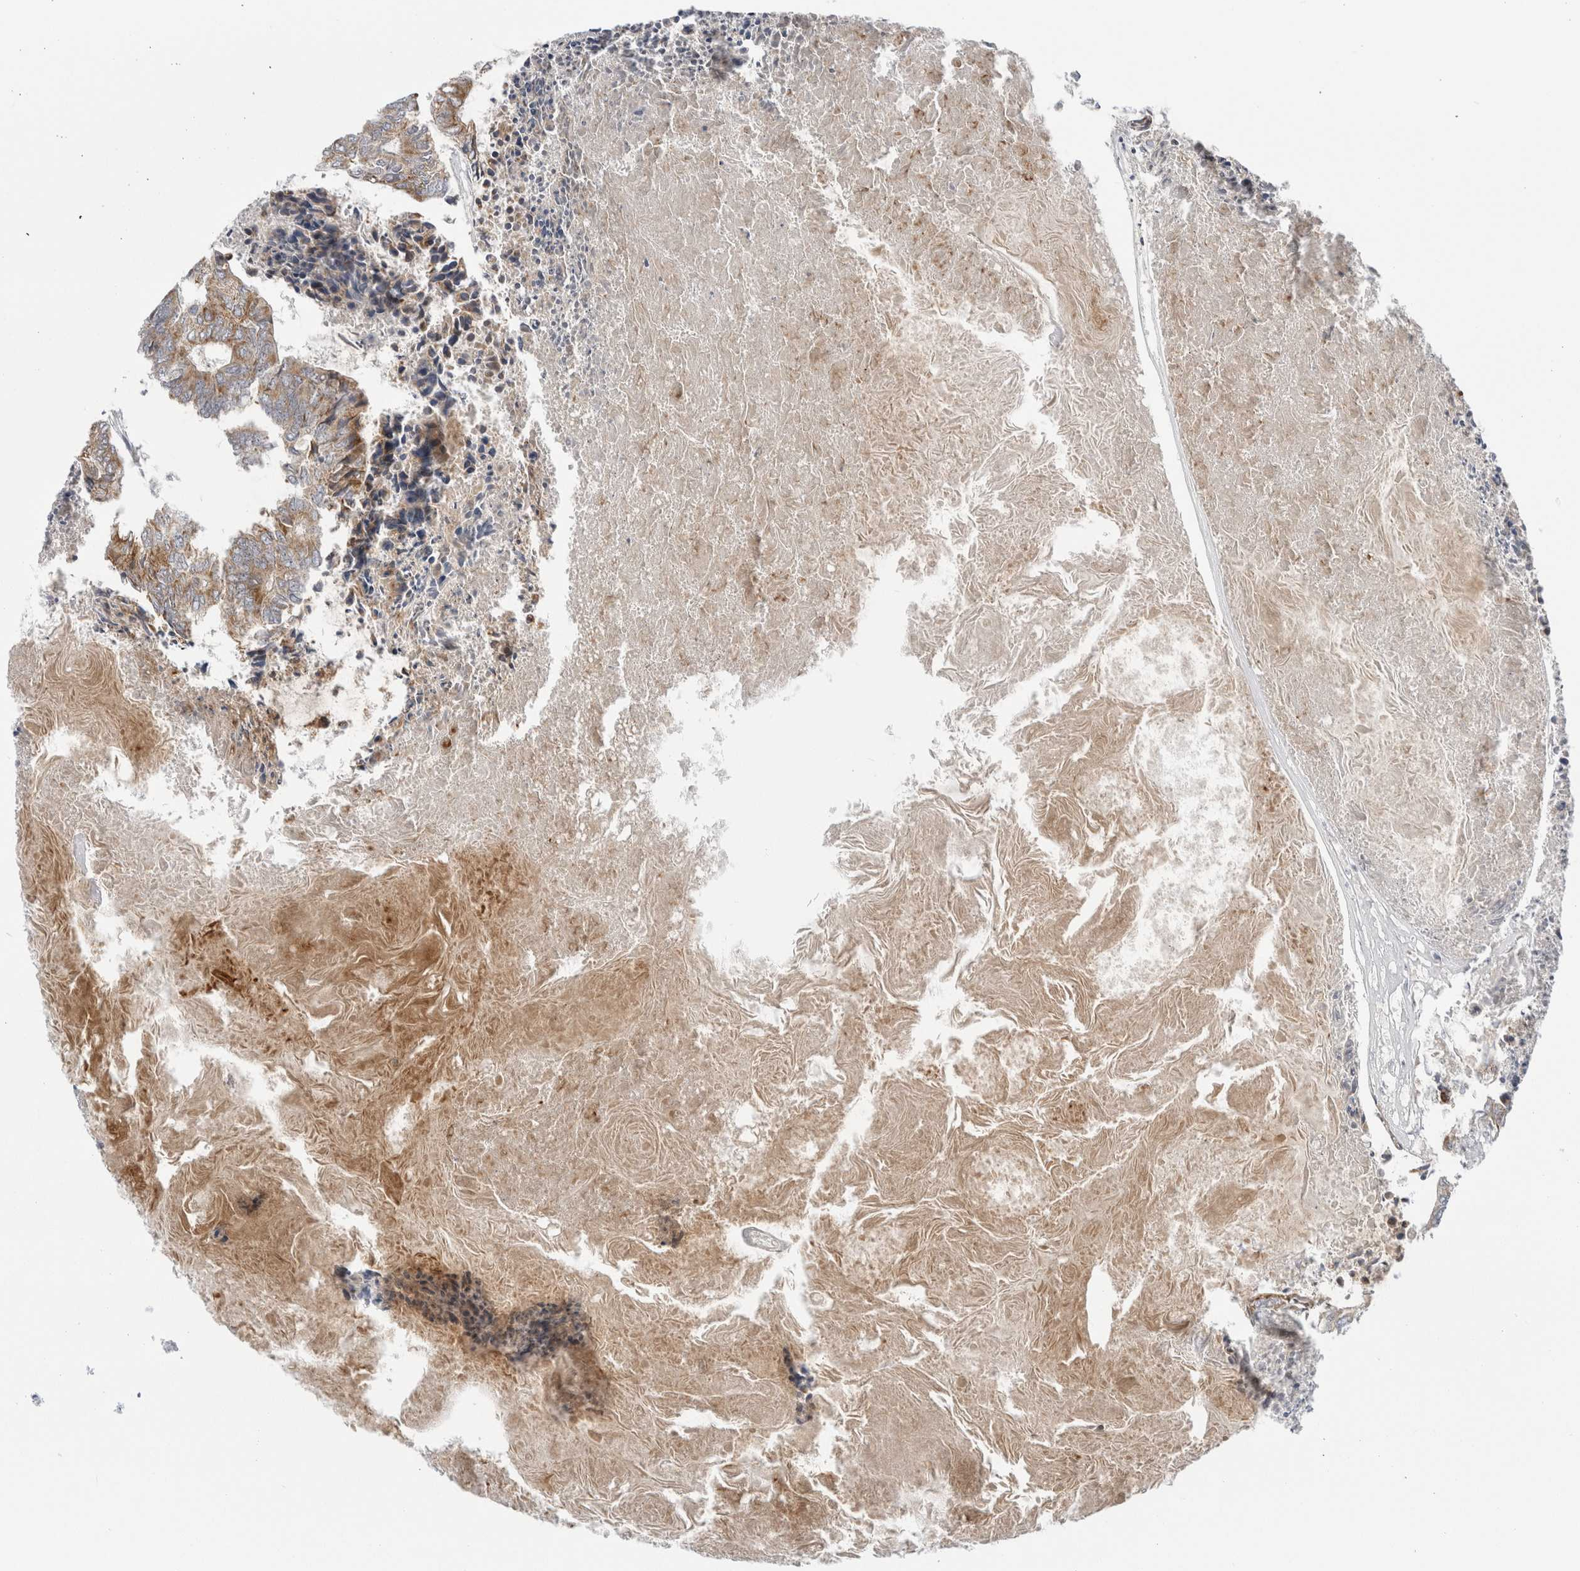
{"staining": {"intensity": "moderate", "quantity": ">75%", "location": "cytoplasmic/membranous"}, "tissue": "colorectal cancer", "cell_type": "Tumor cells", "image_type": "cancer", "snomed": [{"axis": "morphology", "description": "Adenocarcinoma, NOS"}, {"axis": "topography", "description": "Rectum"}], "caption": "Adenocarcinoma (colorectal) was stained to show a protein in brown. There is medium levels of moderate cytoplasmic/membranous expression in approximately >75% of tumor cells.", "gene": "FAHD1", "patient": {"sex": "male", "age": 63}}